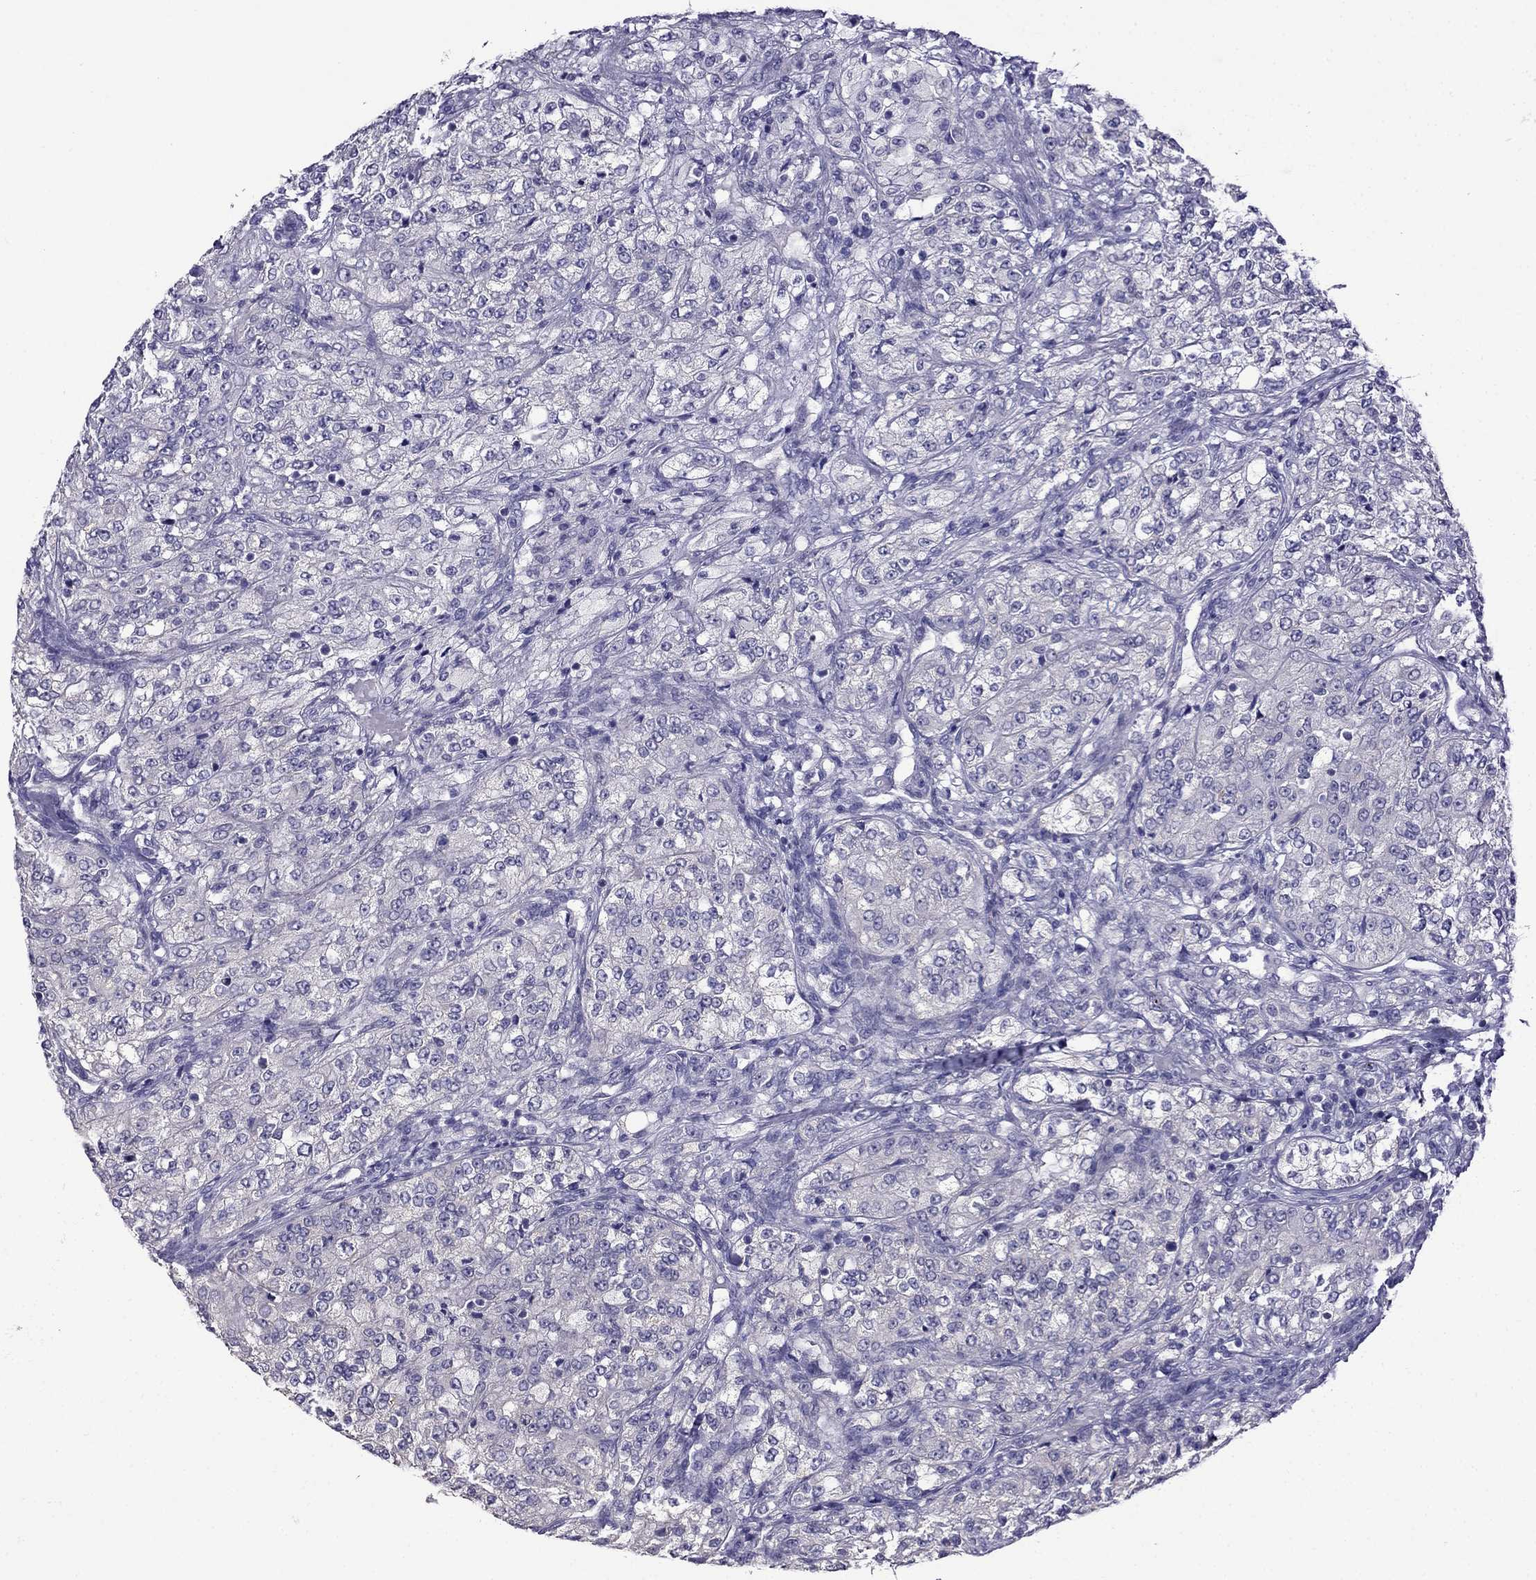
{"staining": {"intensity": "negative", "quantity": "none", "location": "none"}, "tissue": "renal cancer", "cell_type": "Tumor cells", "image_type": "cancer", "snomed": [{"axis": "morphology", "description": "Adenocarcinoma, NOS"}, {"axis": "topography", "description": "Kidney"}], "caption": "Tumor cells show no significant positivity in renal cancer.", "gene": "SCNN1D", "patient": {"sex": "female", "age": 63}}